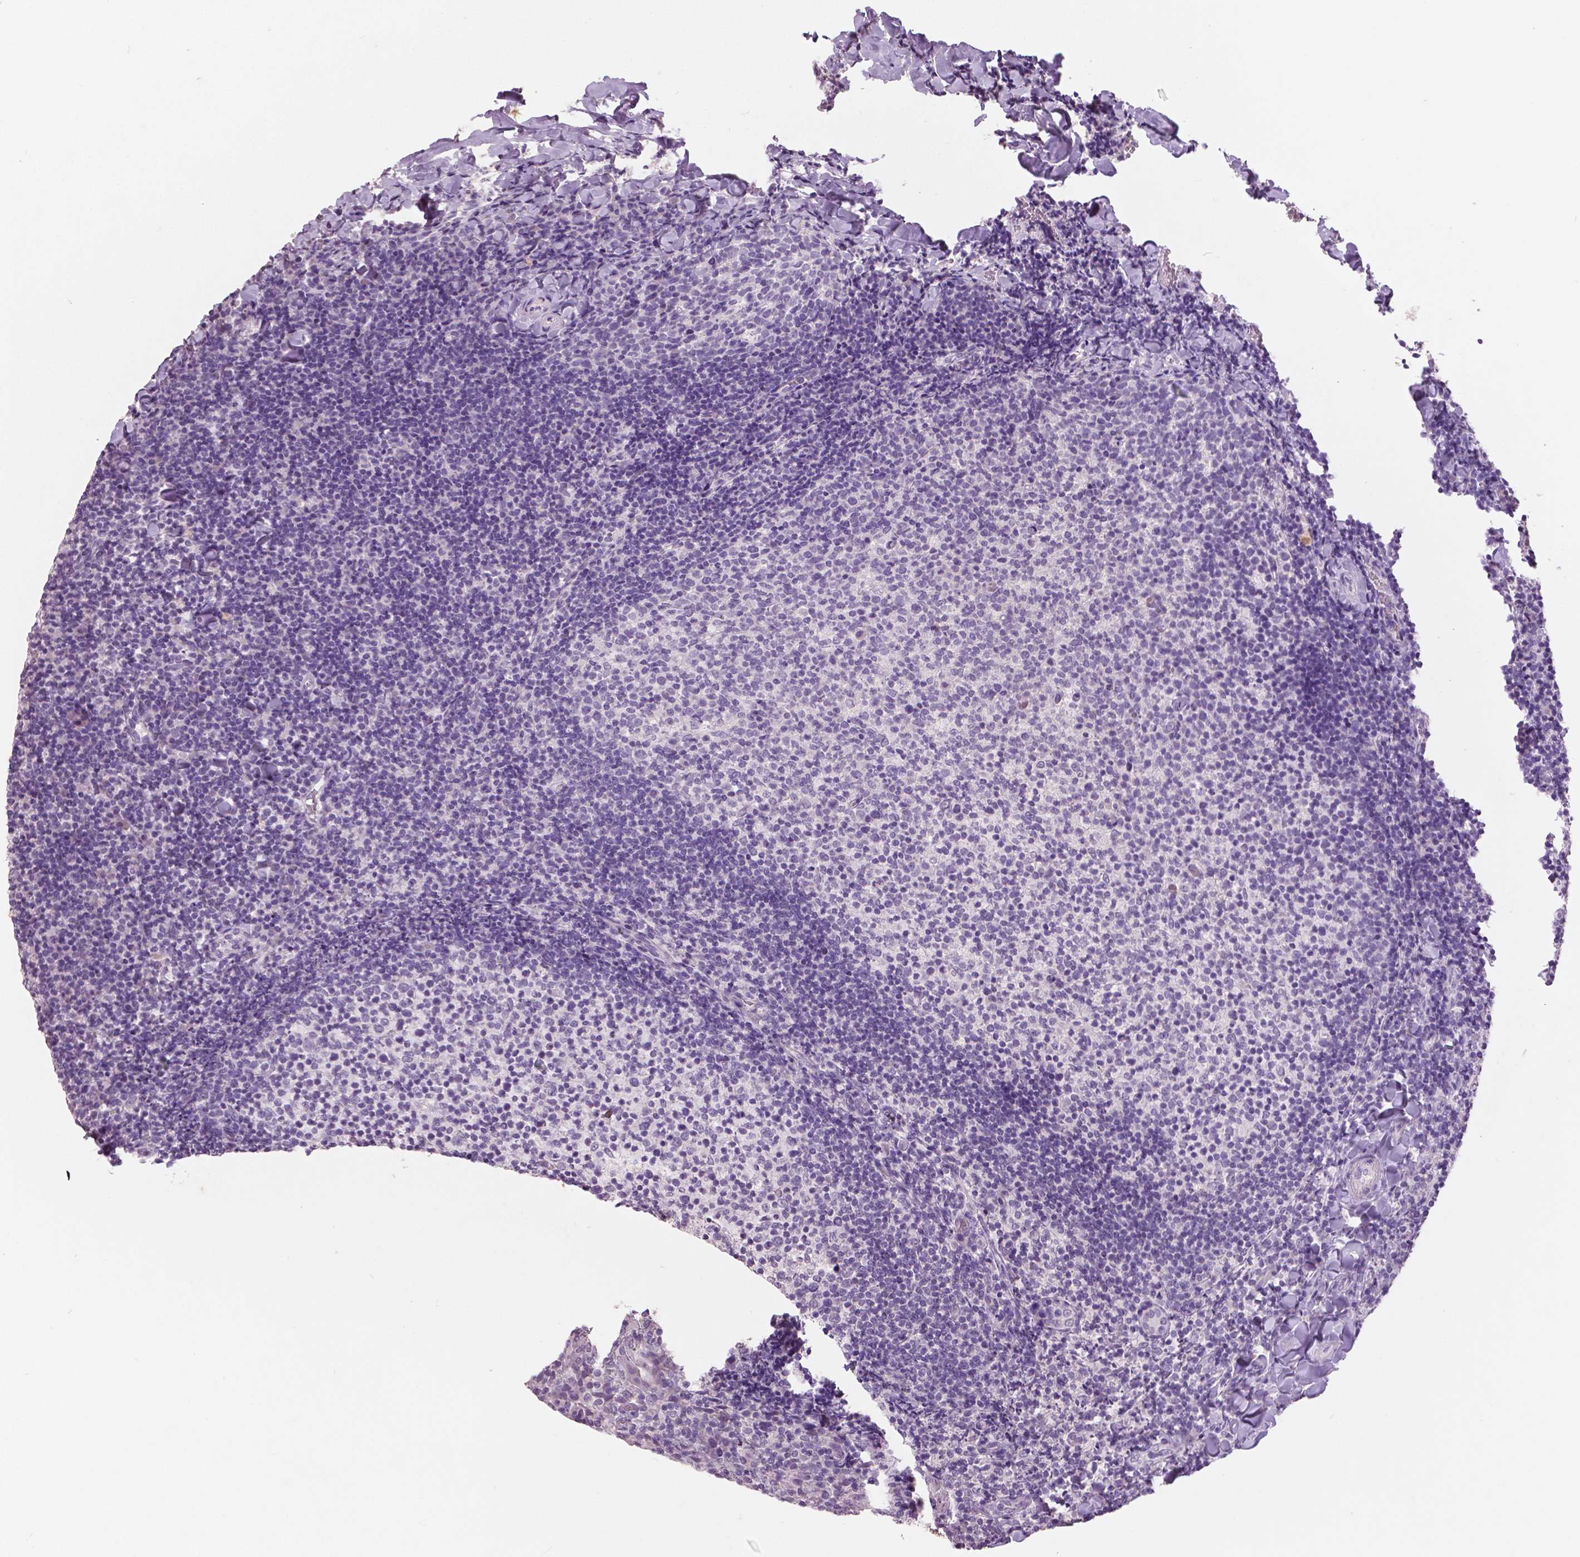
{"staining": {"intensity": "negative", "quantity": "none", "location": "none"}, "tissue": "tonsil", "cell_type": "Germinal center cells", "image_type": "normal", "snomed": [{"axis": "morphology", "description": "Normal tissue, NOS"}, {"axis": "topography", "description": "Tonsil"}], "caption": "Protein analysis of unremarkable tonsil exhibits no significant positivity in germinal center cells. (IHC, brightfield microscopy, high magnification).", "gene": "GRIN2A", "patient": {"sex": "female", "age": 10}}